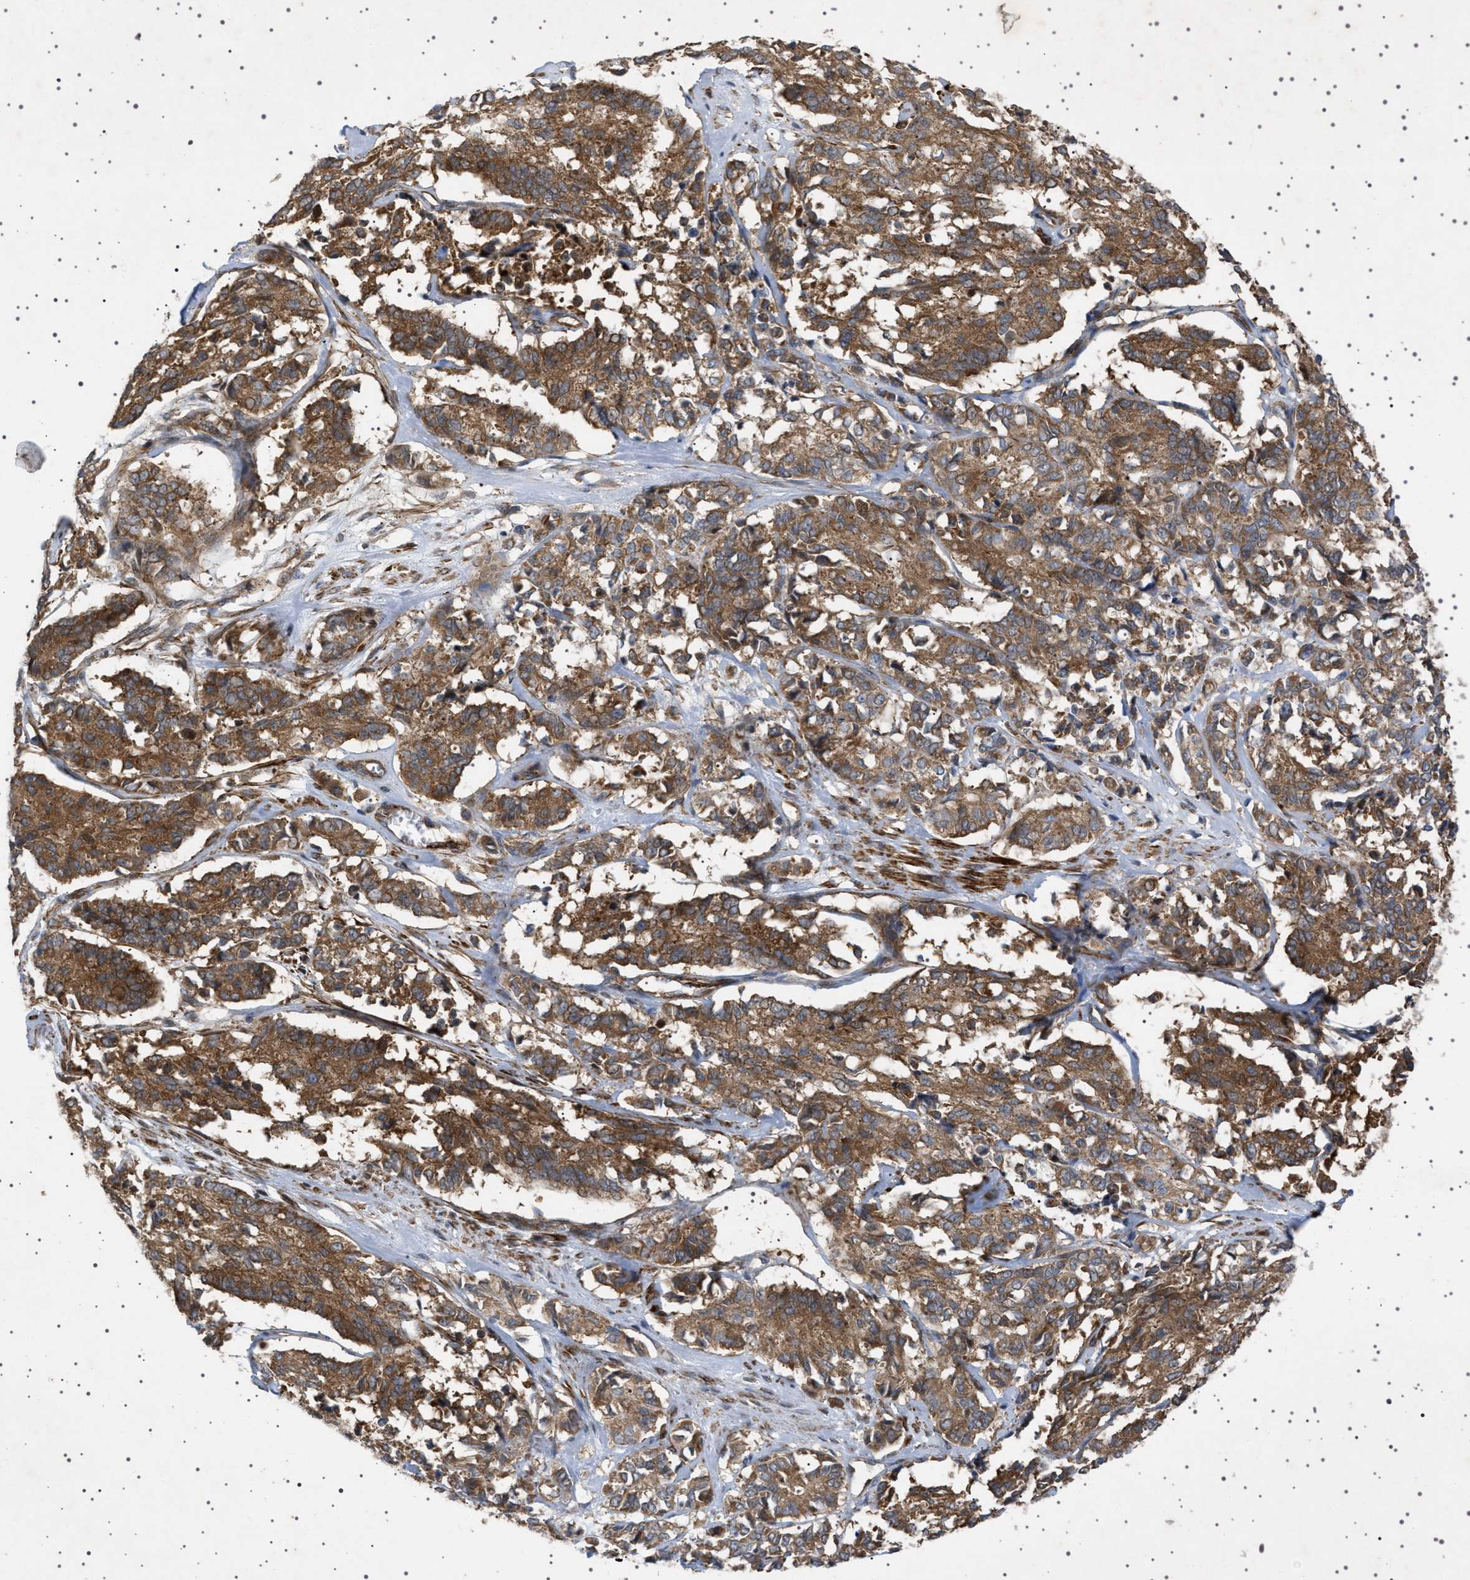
{"staining": {"intensity": "strong", "quantity": ">75%", "location": "cytoplasmic/membranous"}, "tissue": "cervical cancer", "cell_type": "Tumor cells", "image_type": "cancer", "snomed": [{"axis": "morphology", "description": "Squamous cell carcinoma, NOS"}, {"axis": "topography", "description": "Cervix"}], "caption": "Immunohistochemistry (IHC) histopathology image of cervical cancer stained for a protein (brown), which shows high levels of strong cytoplasmic/membranous expression in approximately >75% of tumor cells.", "gene": "CCDC186", "patient": {"sex": "female", "age": 35}}